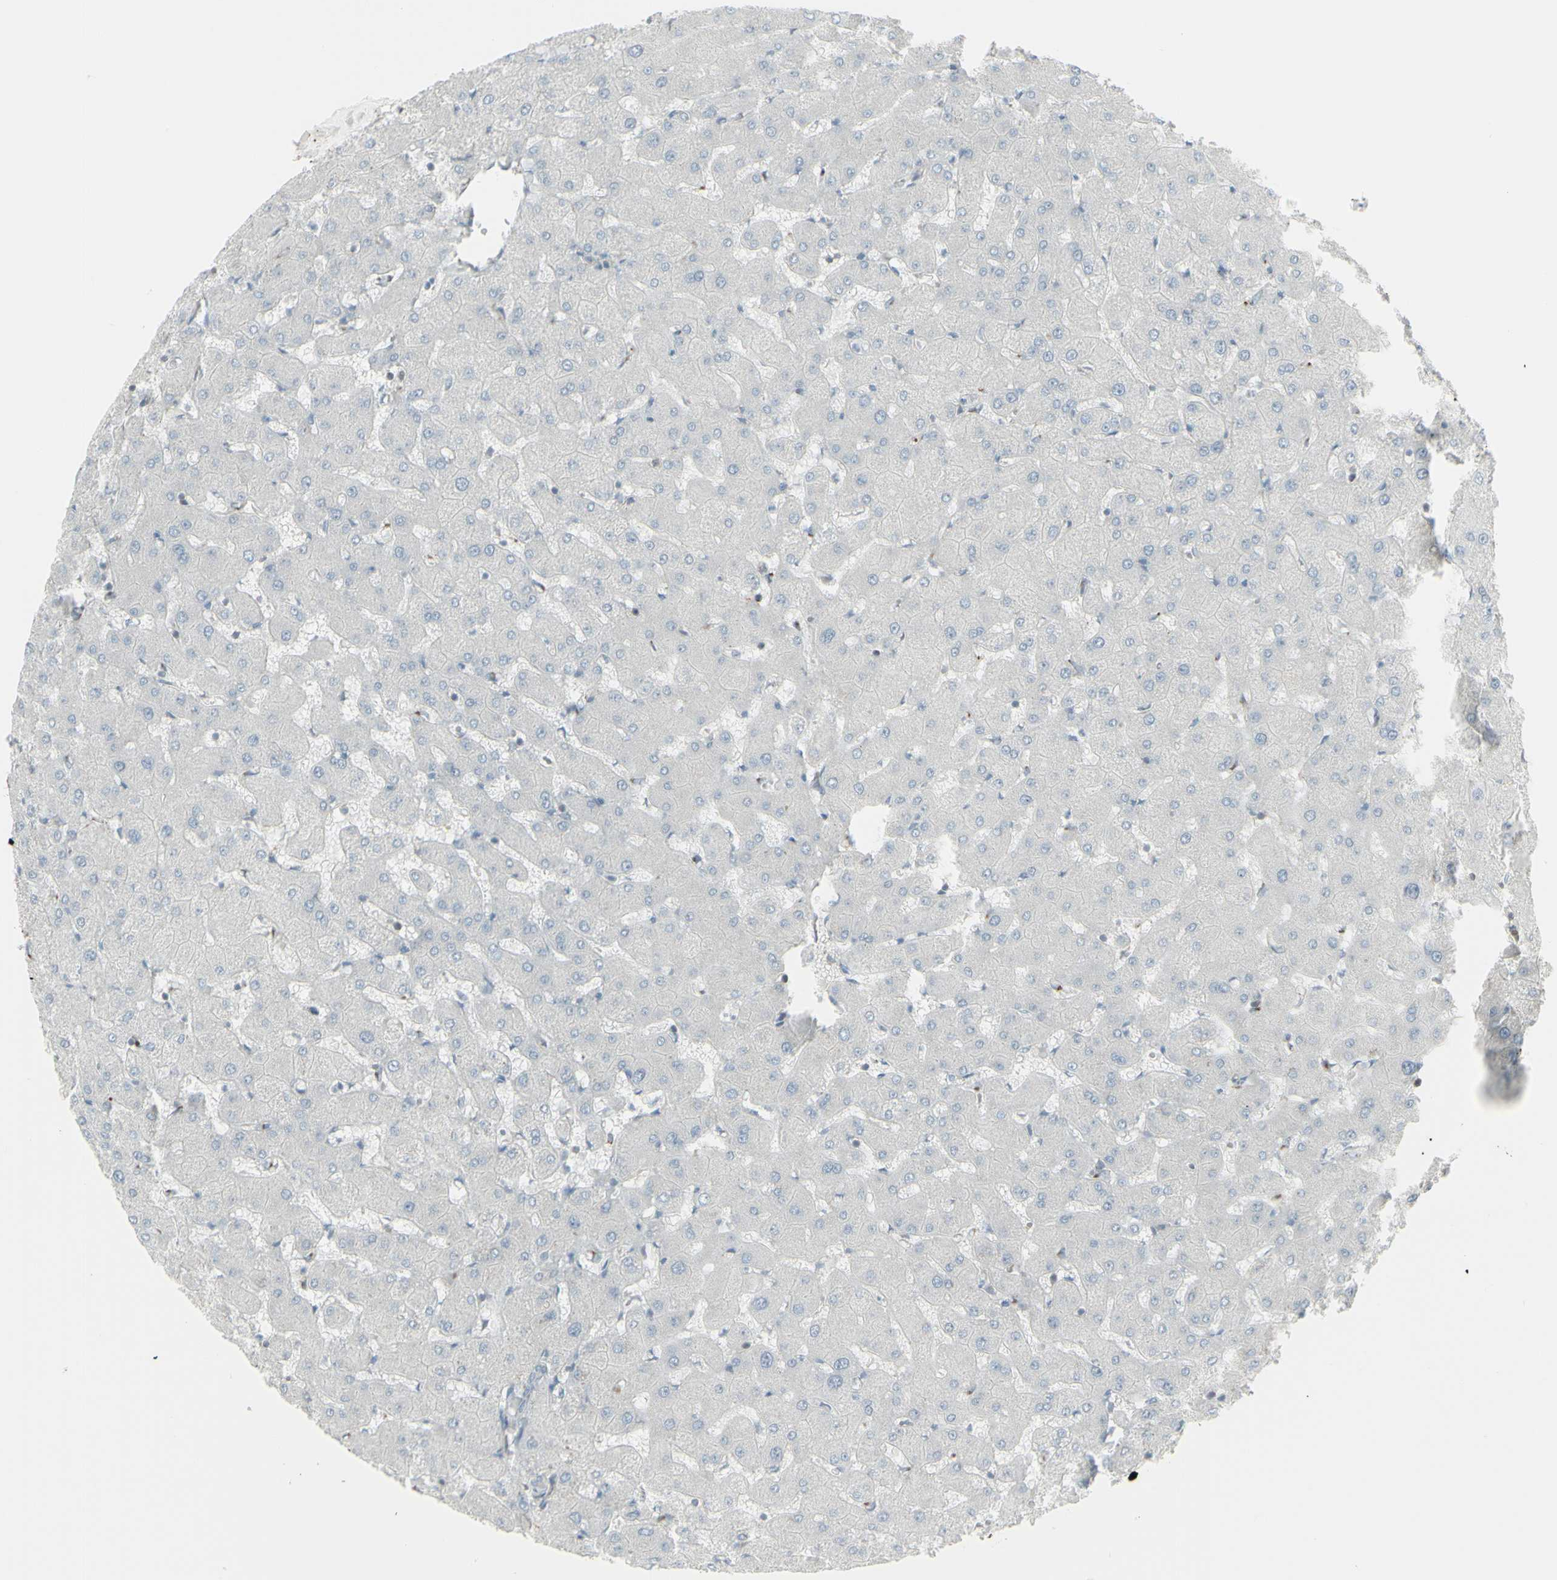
{"staining": {"intensity": "weak", "quantity": ">75%", "location": "cytoplasmic/membranous"}, "tissue": "liver", "cell_type": "Cholangiocytes", "image_type": "normal", "snomed": [{"axis": "morphology", "description": "Normal tissue, NOS"}, {"axis": "topography", "description": "Liver"}], "caption": "Brown immunohistochemical staining in normal human liver exhibits weak cytoplasmic/membranous expression in about >75% of cholangiocytes.", "gene": "GALNT6", "patient": {"sex": "female", "age": 63}}